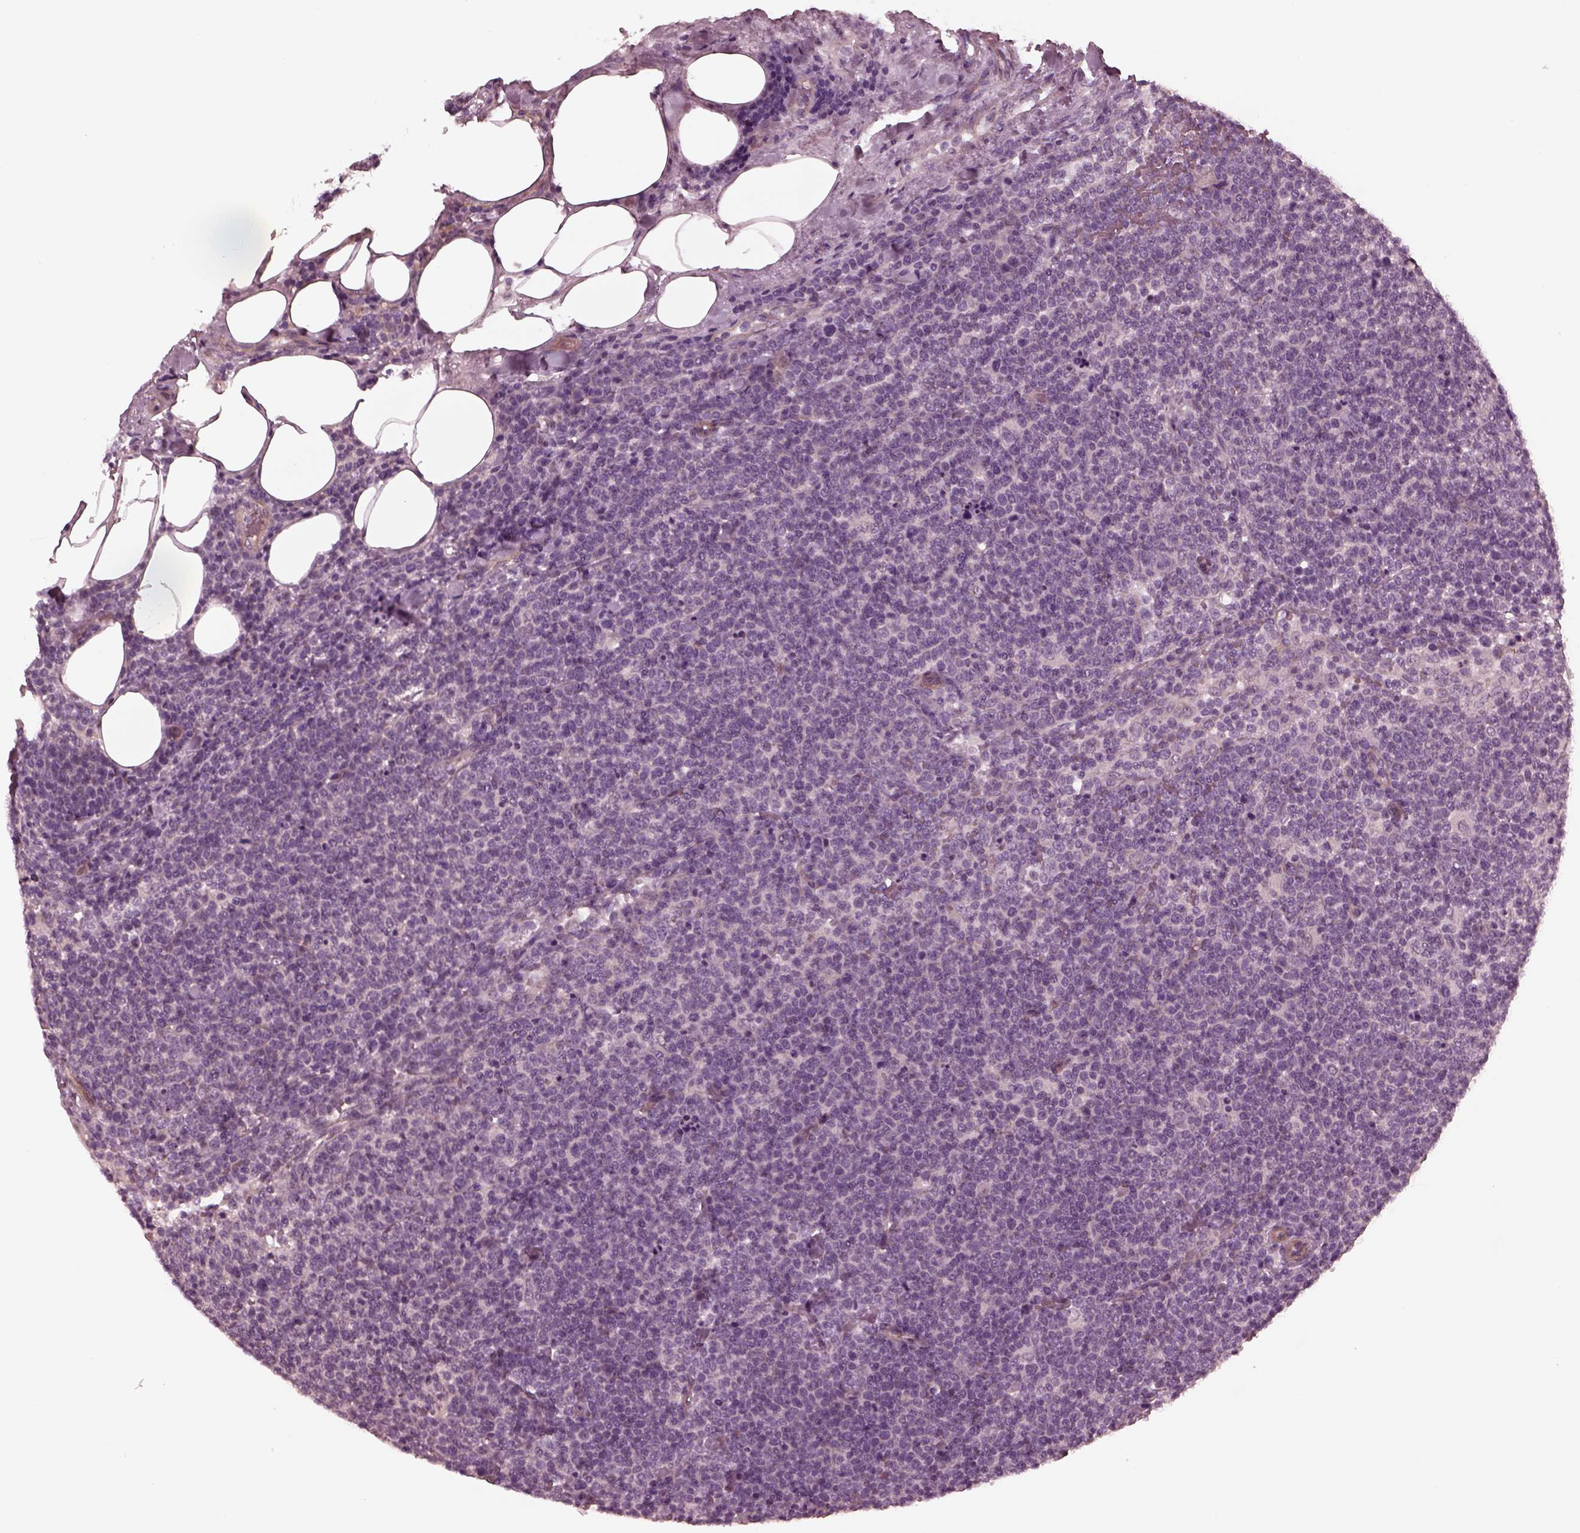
{"staining": {"intensity": "negative", "quantity": "none", "location": "none"}, "tissue": "lymphoma", "cell_type": "Tumor cells", "image_type": "cancer", "snomed": [{"axis": "morphology", "description": "Malignant lymphoma, non-Hodgkin's type, High grade"}, {"axis": "topography", "description": "Lymph node"}], "caption": "This is an immunohistochemistry (IHC) micrograph of malignant lymphoma, non-Hodgkin's type (high-grade). There is no staining in tumor cells.", "gene": "KIF6", "patient": {"sex": "male", "age": 61}}